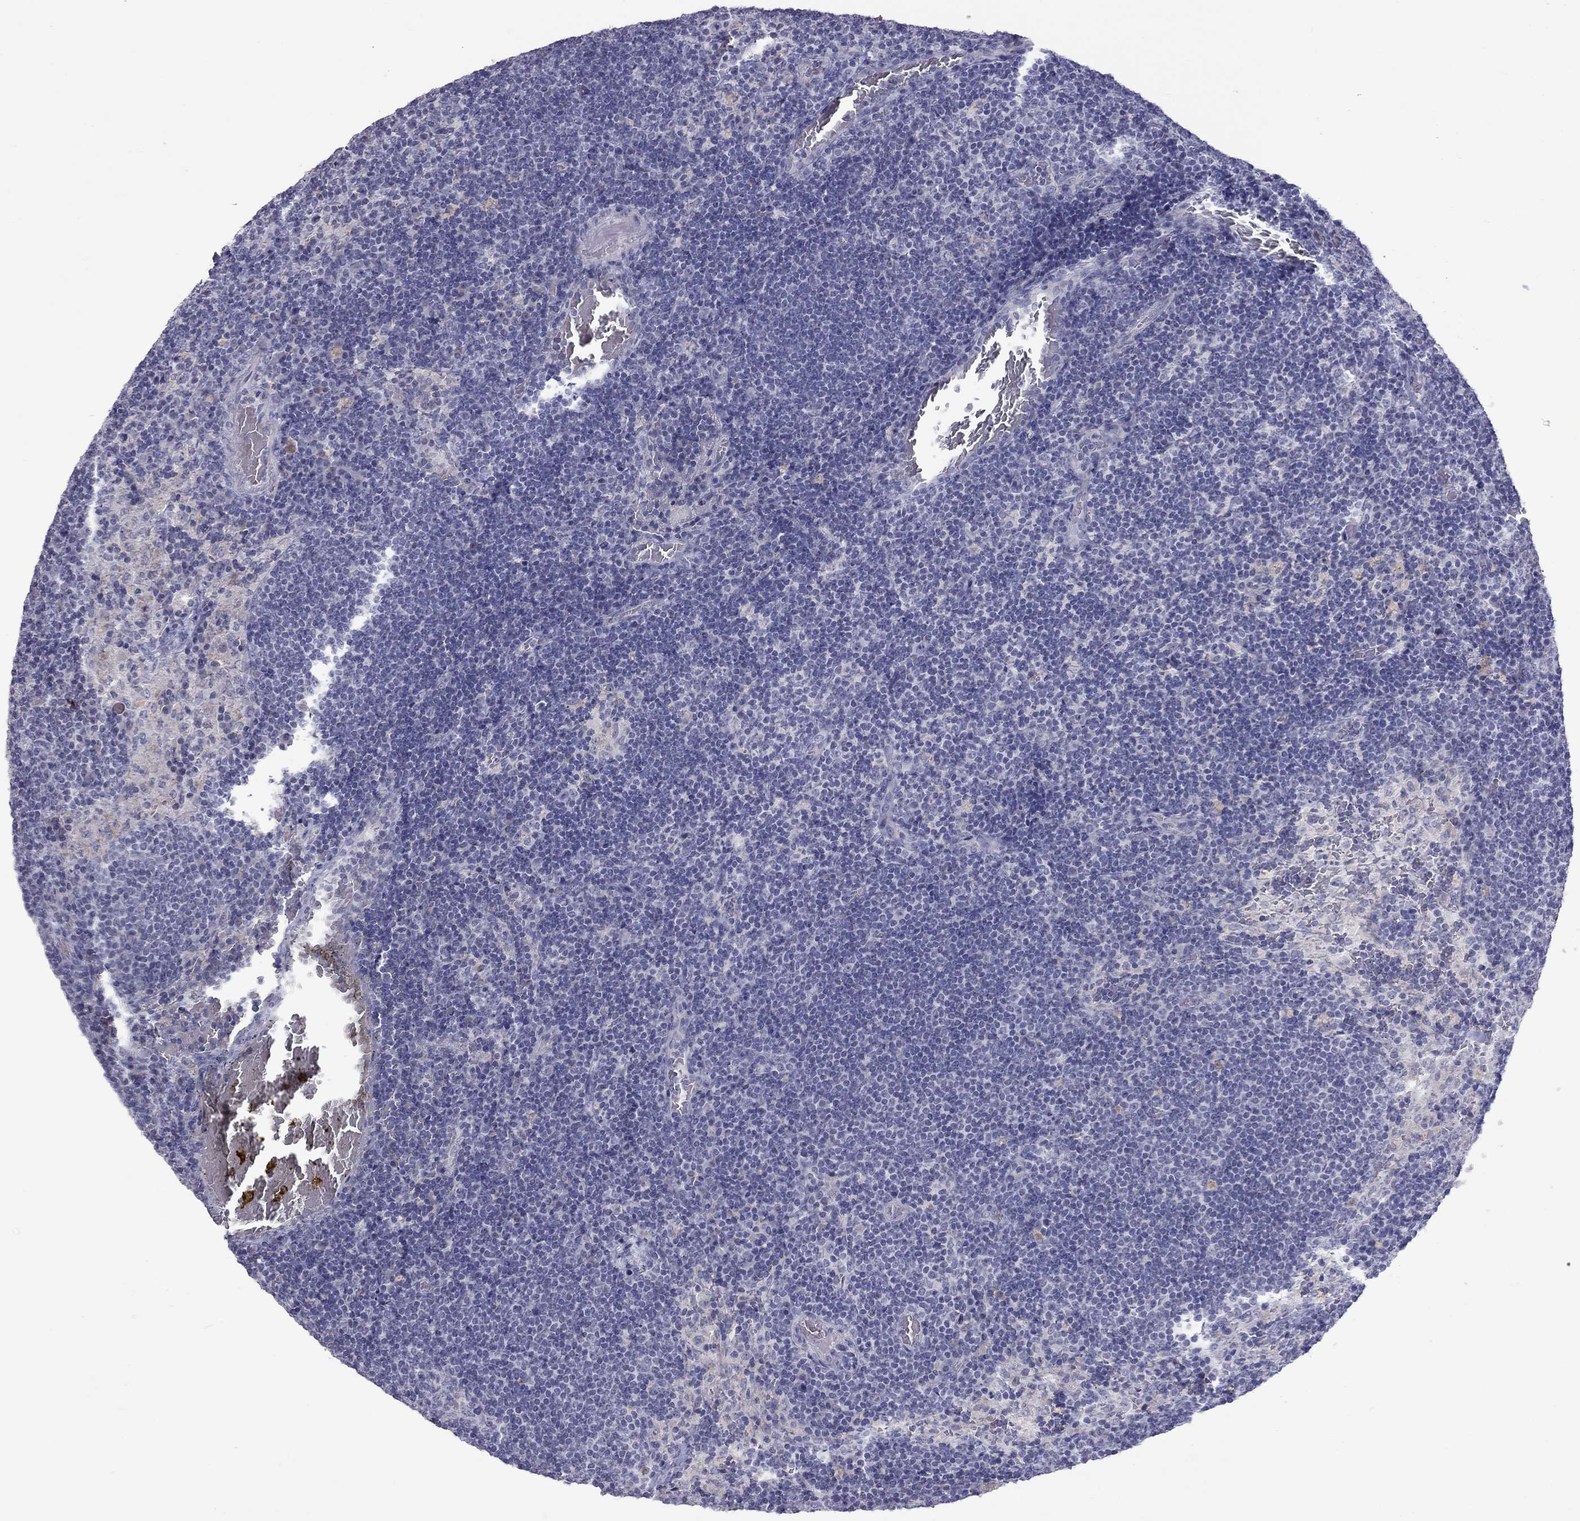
{"staining": {"intensity": "negative", "quantity": "none", "location": "none"}, "tissue": "lymph node", "cell_type": "Germinal center cells", "image_type": "normal", "snomed": [{"axis": "morphology", "description": "Normal tissue, NOS"}, {"axis": "topography", "description": "Lymph node"}], "caption": "High power microscopy histopathology image of an immunohistochemistry (IHC) micrograph of unremarkable lymph node, revealing no significant positivity in germinal center cells.", "gene": "MUC16", "patient": {"sex": "male", "age": 63}}